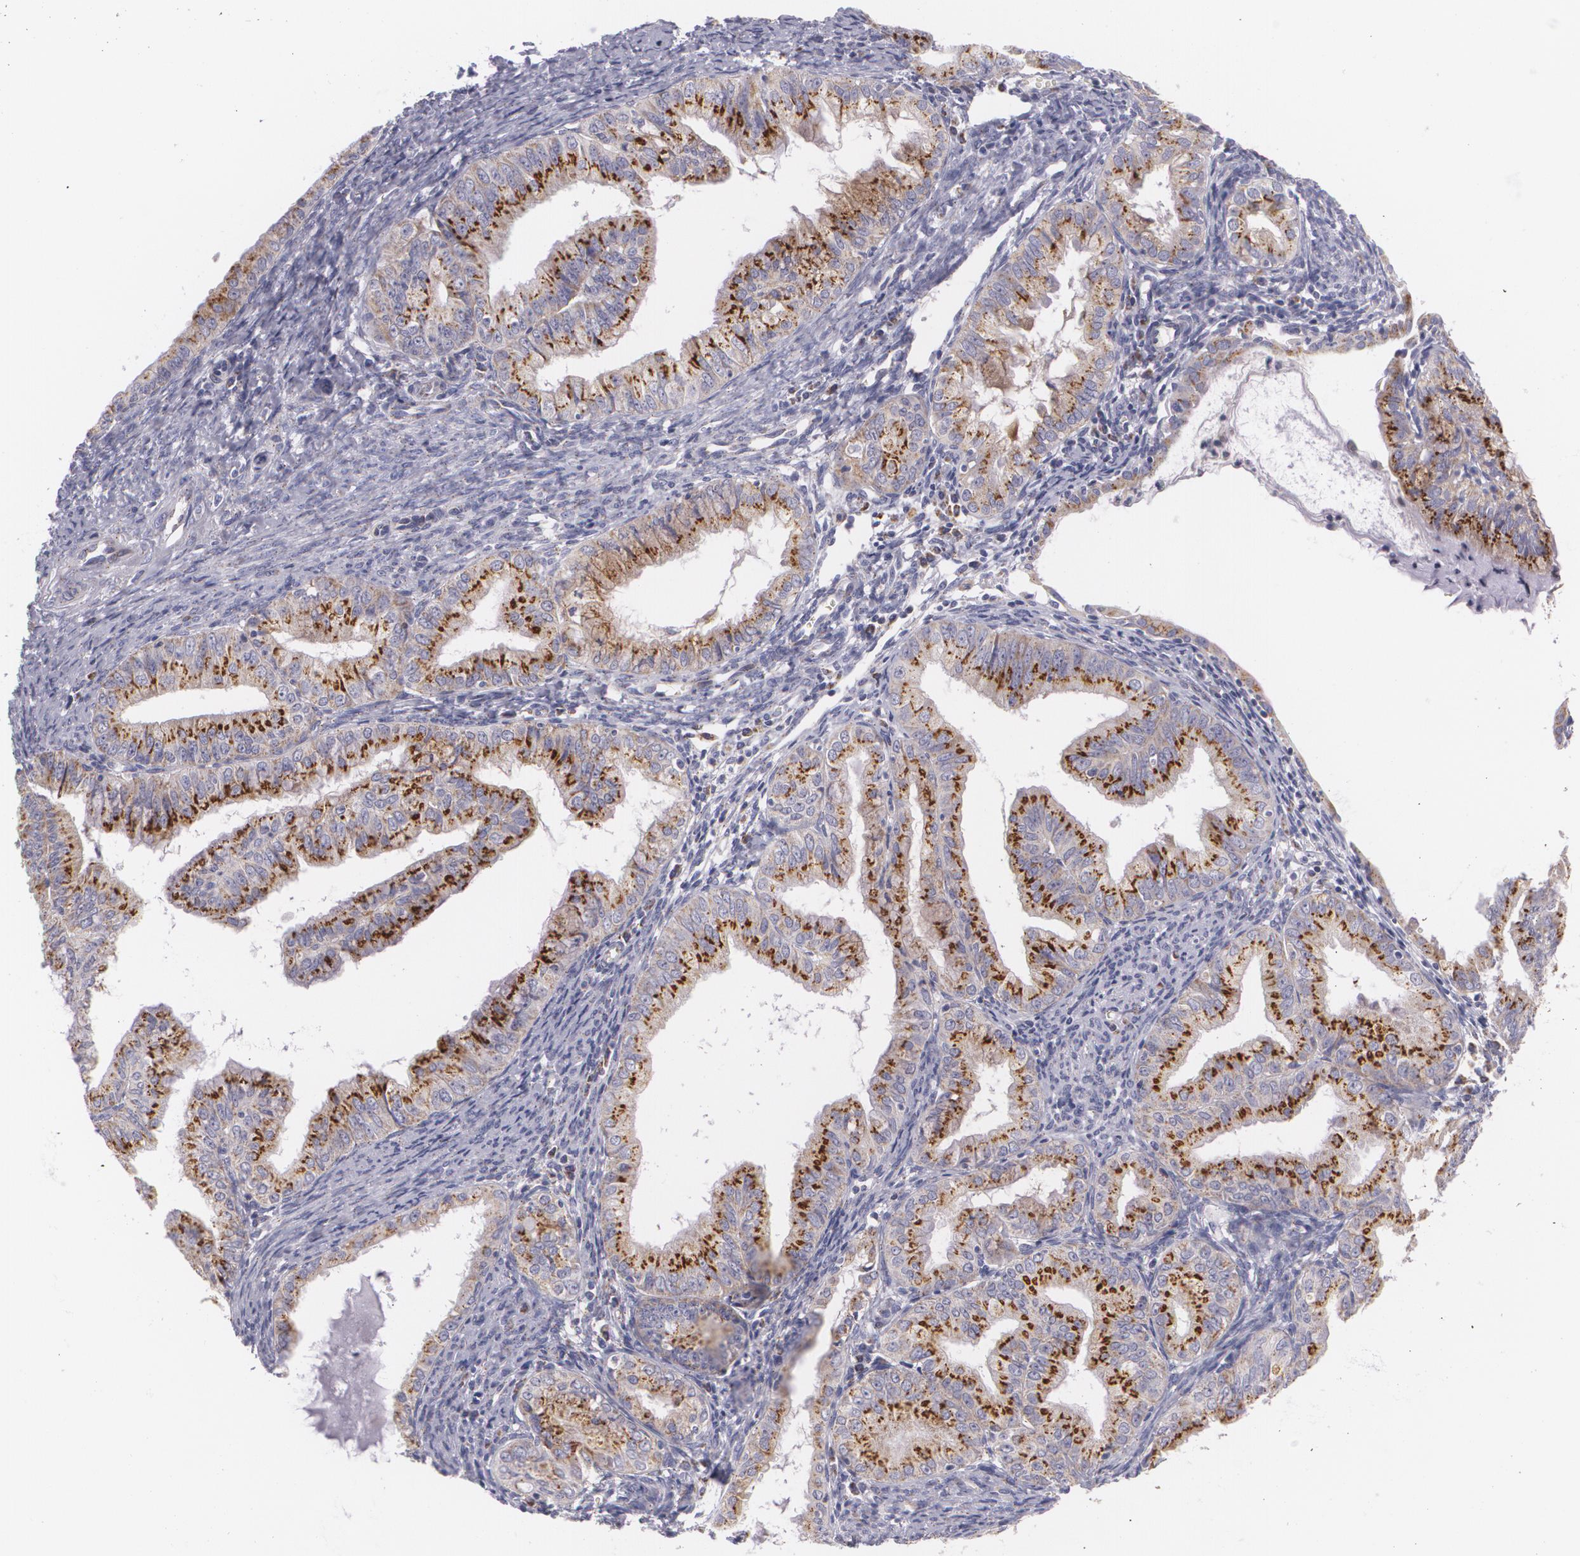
{"staining": {"intensity": "moderate", "quantity": ">75%", "location": "cytoplasmic/membranous"}, "tissue": "endometrial cancer", "cell_type": "Tumor cells", "image_type": "cancer", "snomed": [{"axis": "morphology", "description": "Adenocarcinoma, NOS"}, {"axis": "topography", "description": "Endometrium"}], "caption": "There is medium levels of moderate cytoplasmic/membranous expression in tumor cells of endometrial adenocarcinoma, as demonstrated by immunohistochemical staining (brown color).", "gene": "CILK1", "patient": {"sex": "female", "age": 76}}